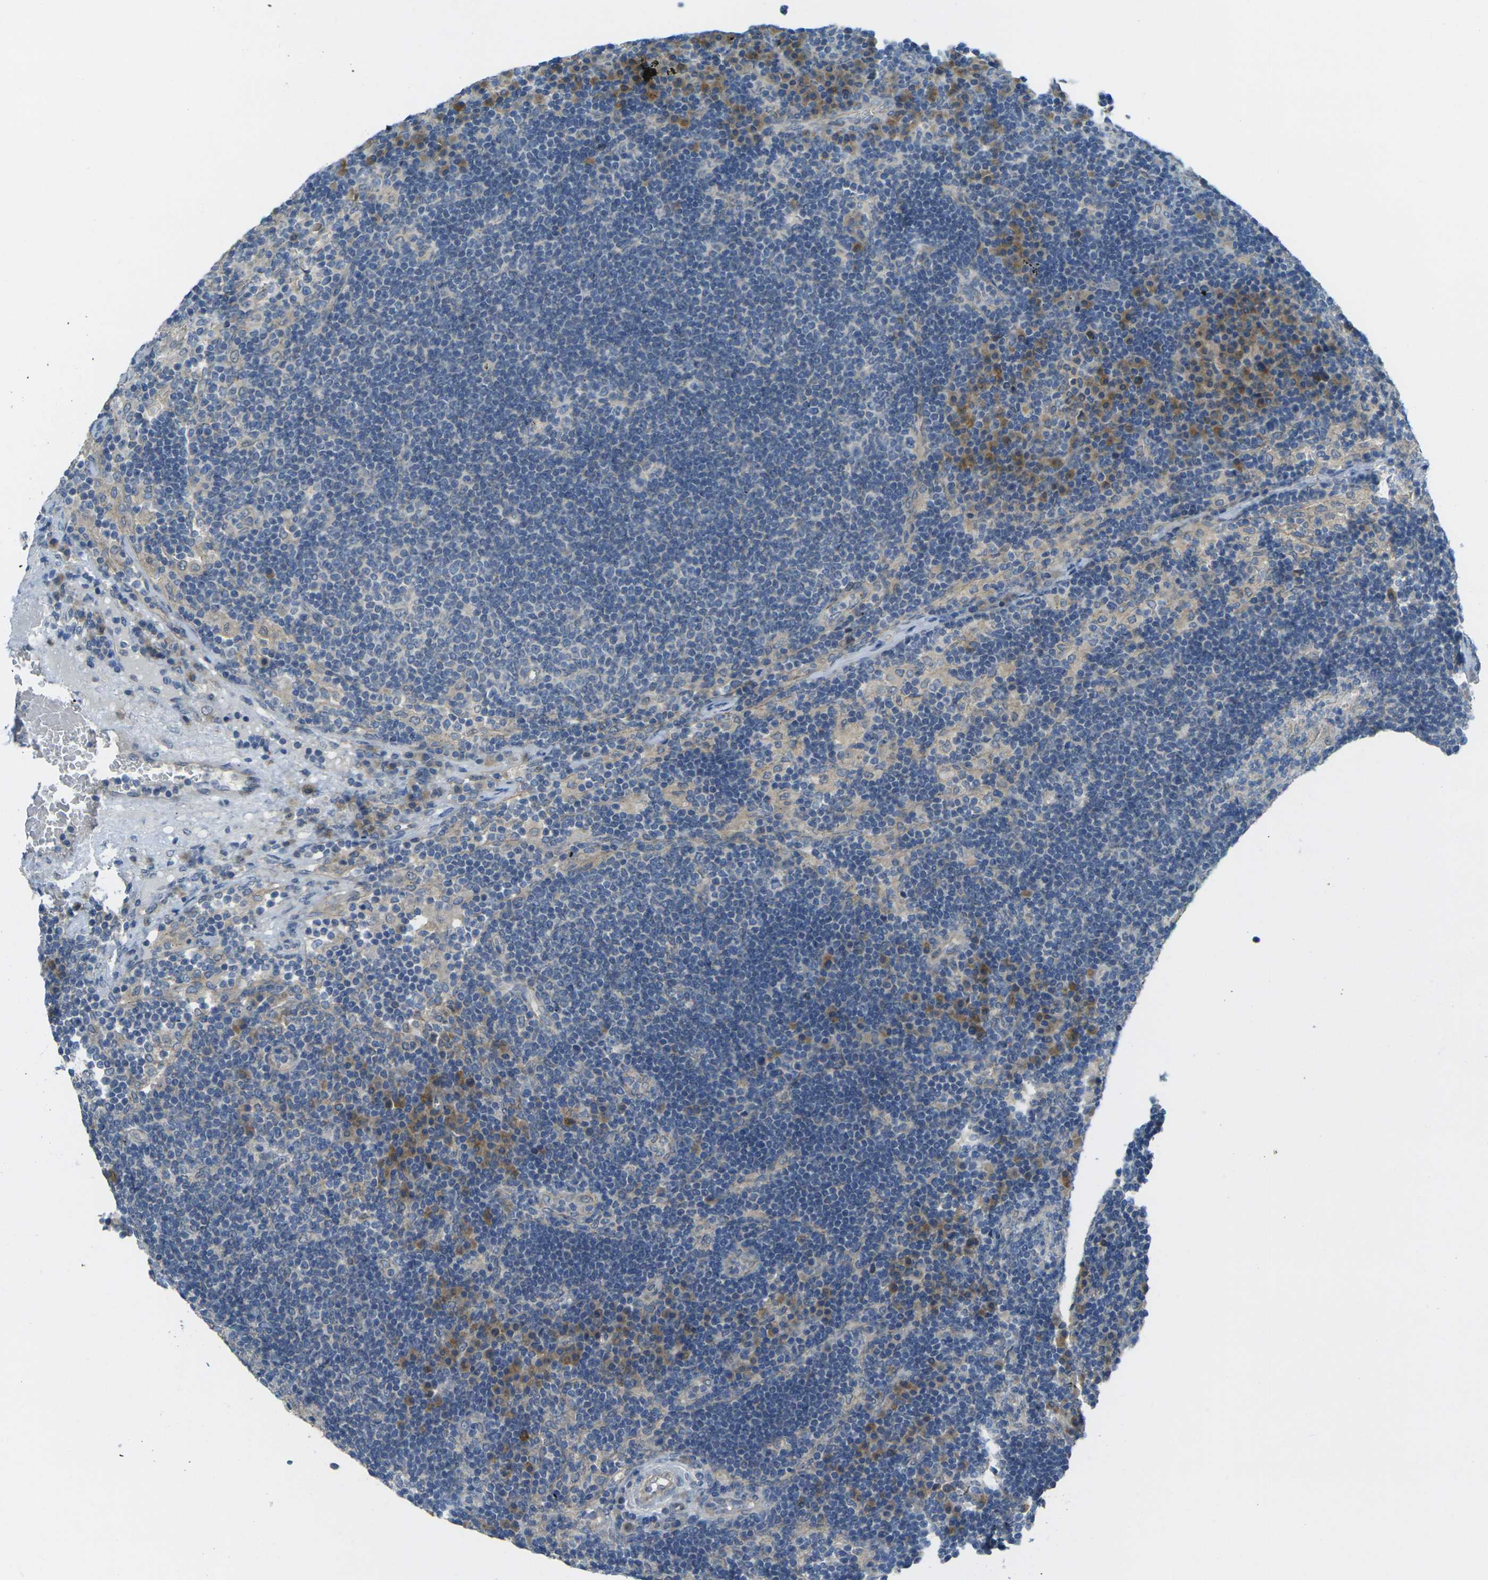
{"staining": {"intensity": "weak", "quantity": "<25%", "location": "cytoplasmic/membranous"}, "tissue": "lymph node", "cell_type": "Germinal center cells", "image_type": "normal", "snomed": [{"axis": "morphology", "description": "Normal tissue, NOS"}, {"axis": "morphology", "description": "Squamous cell carcinoma, metastatic, NOS"}, {"axis": "topography", "description": "Lymph node"}], "caption": "DAB (3,3'-diaminobenzidine) immunohistochemical staining of benign lymph node reveals no significant staining in germinal center cells.", "gene": "RHBDD1", "patient": {"sex": "female", "age": 53}}